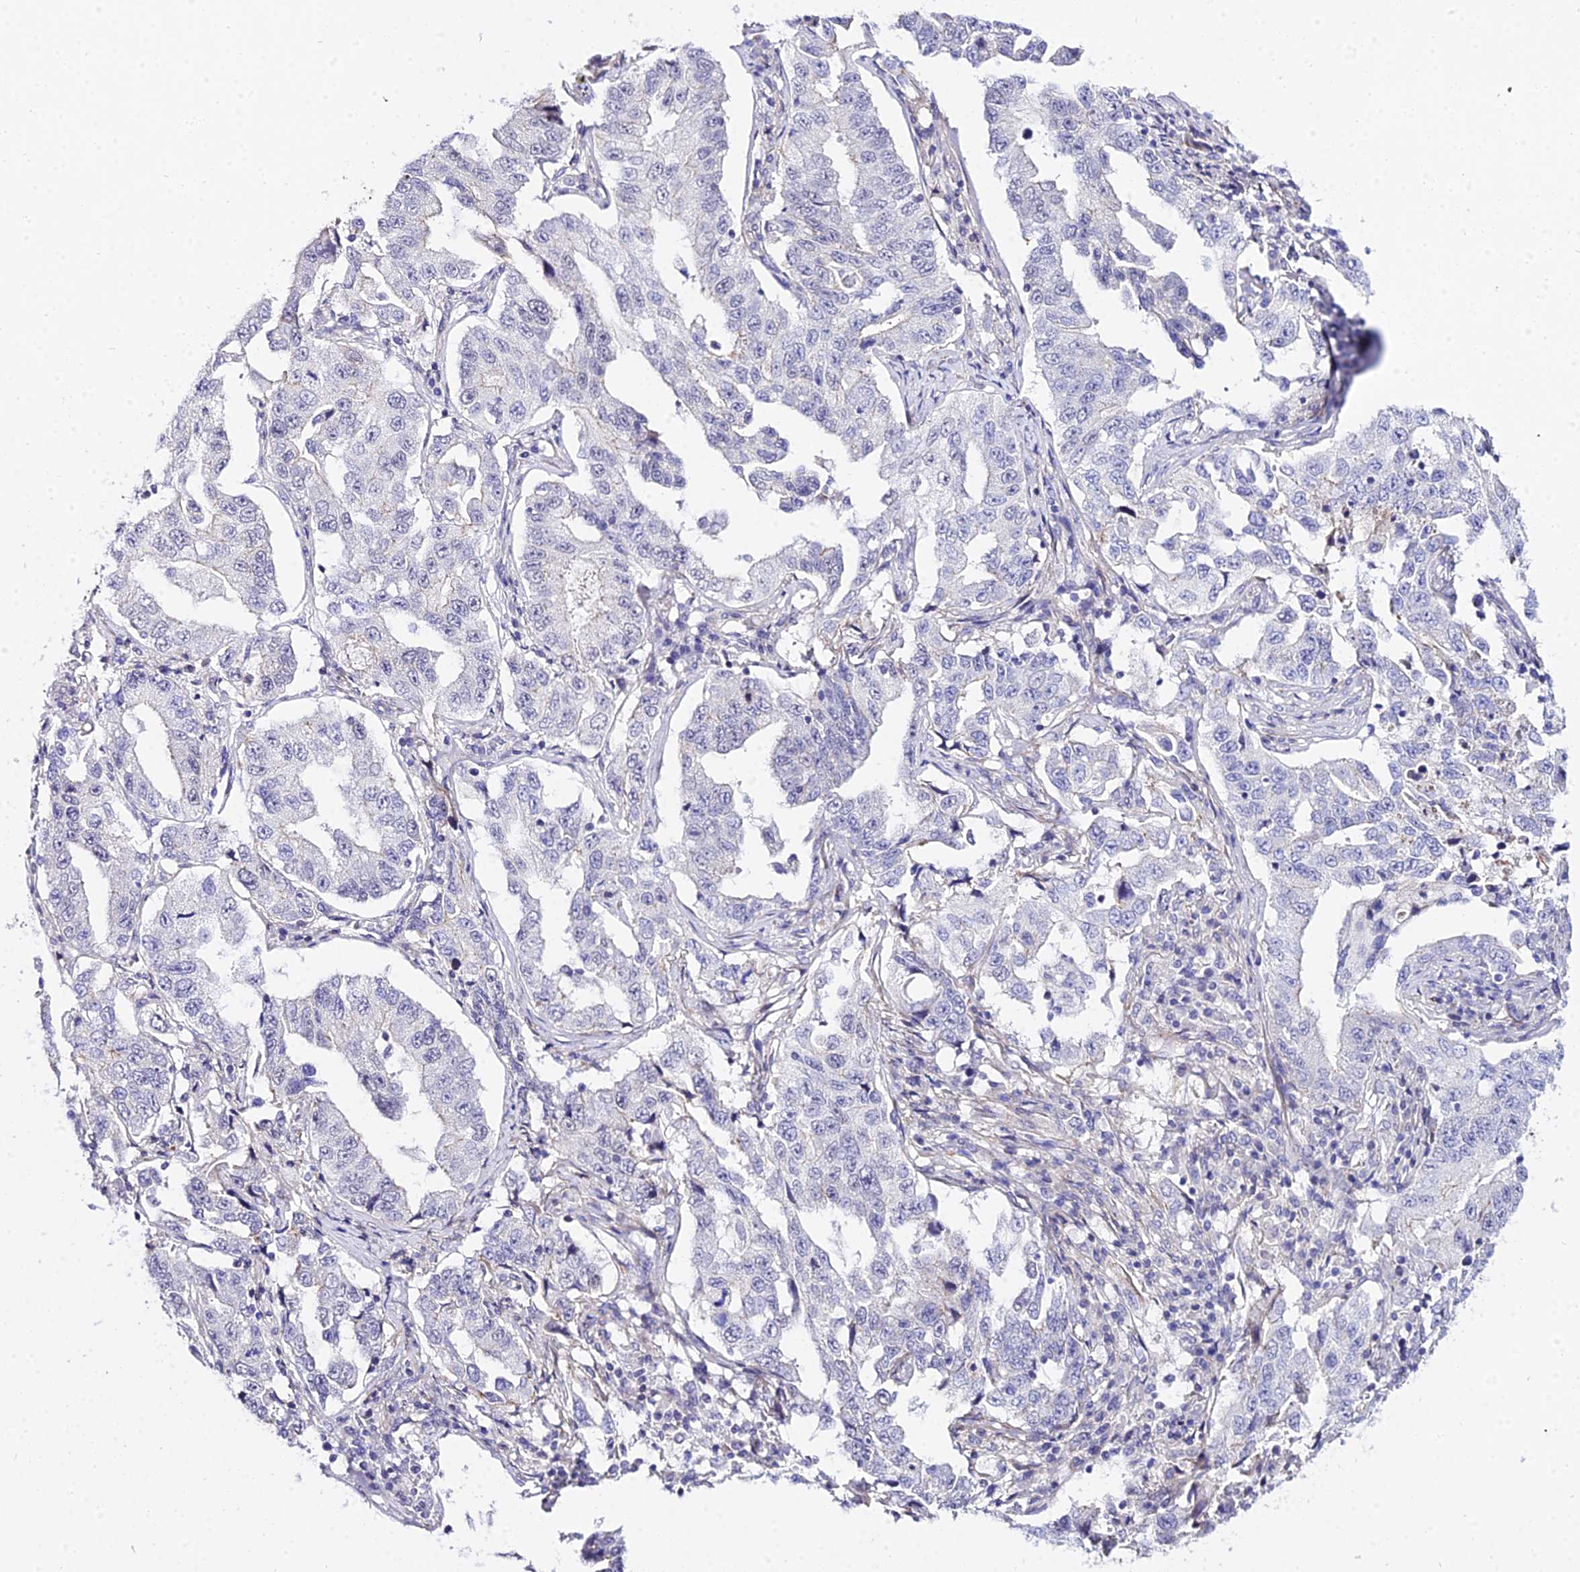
{"staining": {"intensity": "negative", "quantity": "none", "location": "none"}, "tissue": "lung cancer", "cell_type": "Tumor cells", "image_type": "cancer", "snomed": [{"axis": "morphology", "description": "Adenocarcinoma, NOS"}, {"axis": "topography", "description": "Lung"}], "caption": "This is an immunohistochemistry histopathology image of lung adenocarcinoma. There is no staining in tumor cells.", "gene": "ZNF628", "patient": {"sex": "female", "age": 51}}